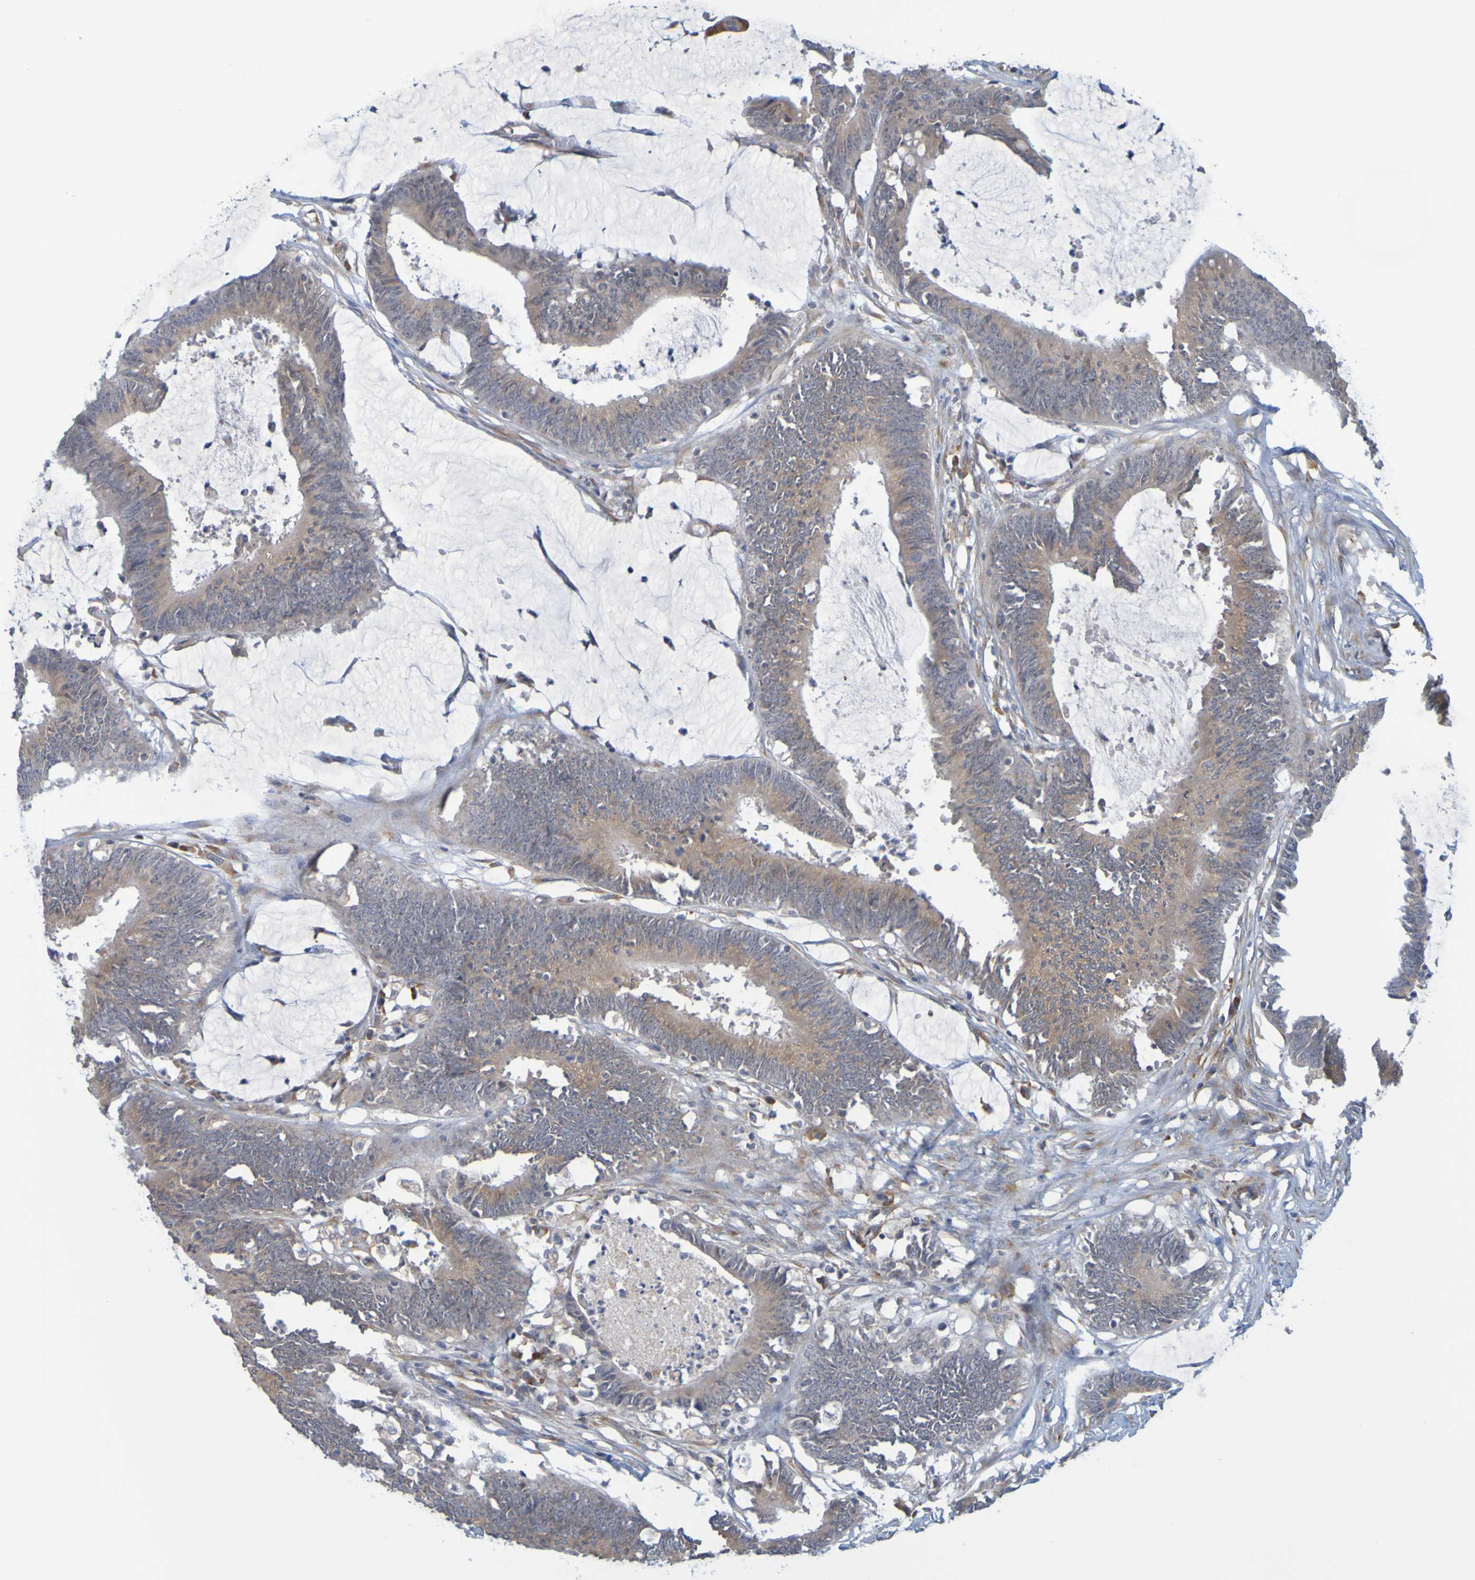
{"staining": {"intensity": "weak", "quantity": ">75%", "location": "cytoplasmic/membranous"}, "tissue": "colorectal cancer", "cell_type": "Tumor cells", "image_type": "cancer", "snomed": [{"axis": "morphology", "description": "Adenocarcinoma, NOS"}, {"axis": "topography", "description": "Rectum"}], "caption": "Immunohistochemical staining of human adenocarcinoma (colorectal) shows low levels of weak cytoplasmic/membranous protein positivity in about >75% of tumor cells.", "gene": "MOGS", "patient": {"sex": "female", "age": 66}}